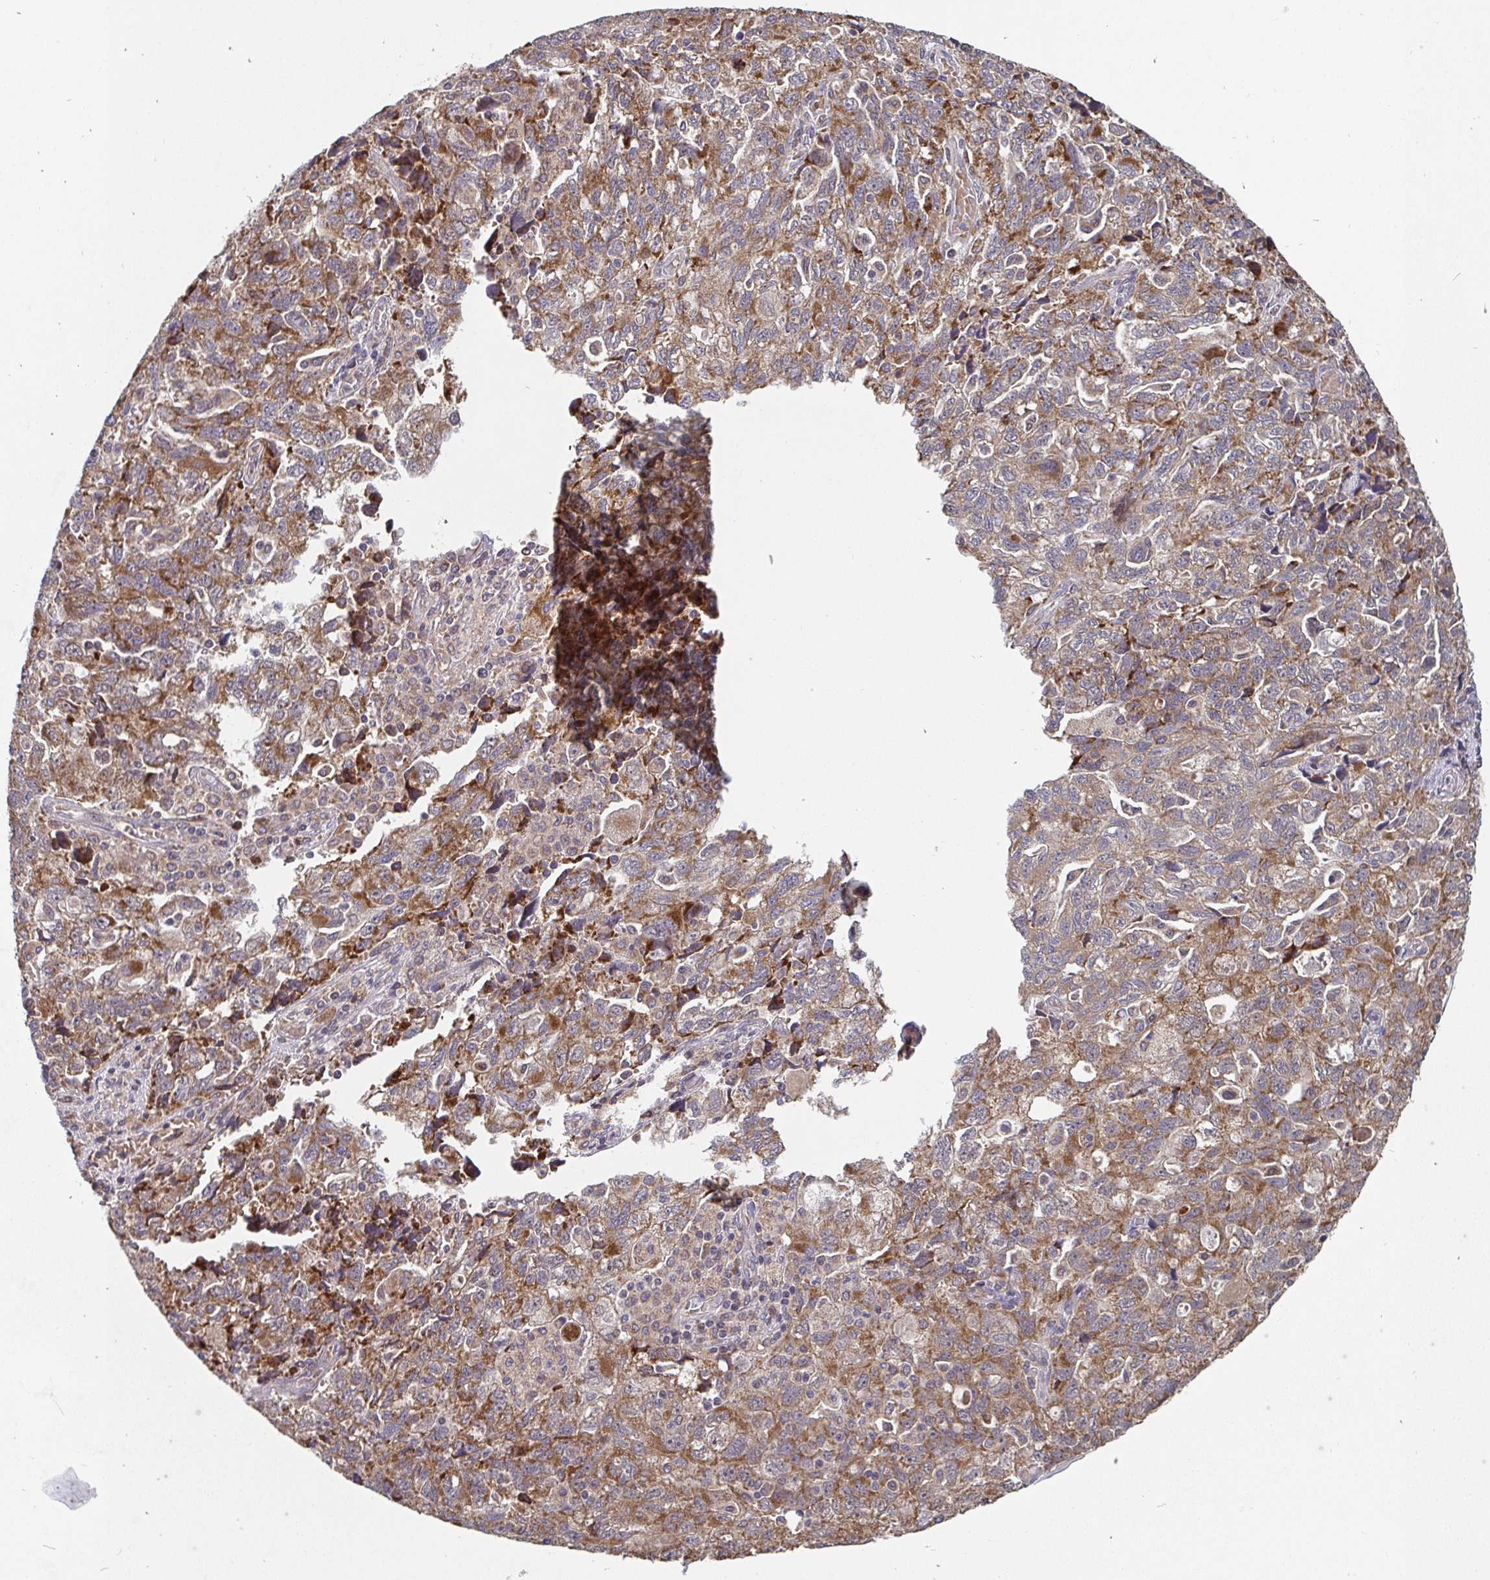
{"staining": {"intensity": "moderate", "quantity": ">75%", "location": "cytoplasmic/membranous"}, "tissue": "ovarian cancer", "cell_type": "Tumor cells", "image_type": "cancer", "snomed": [{"axis": "morphology", "description": "Carcinoma, NOS"}, {"axis": "morphology", "description": "Cystadenocarcinoma, serous, NOS"}, {"axis": "topography", "description": "Ovary"}], "caption": "Carcinoma (ovarian) stained with a brown dye exhibits moderate cytoplasmic/membranous positive expression in about >75% of tumor cells.", "gene": "PDF", "patient": {"sex": "female", "age": 69}}